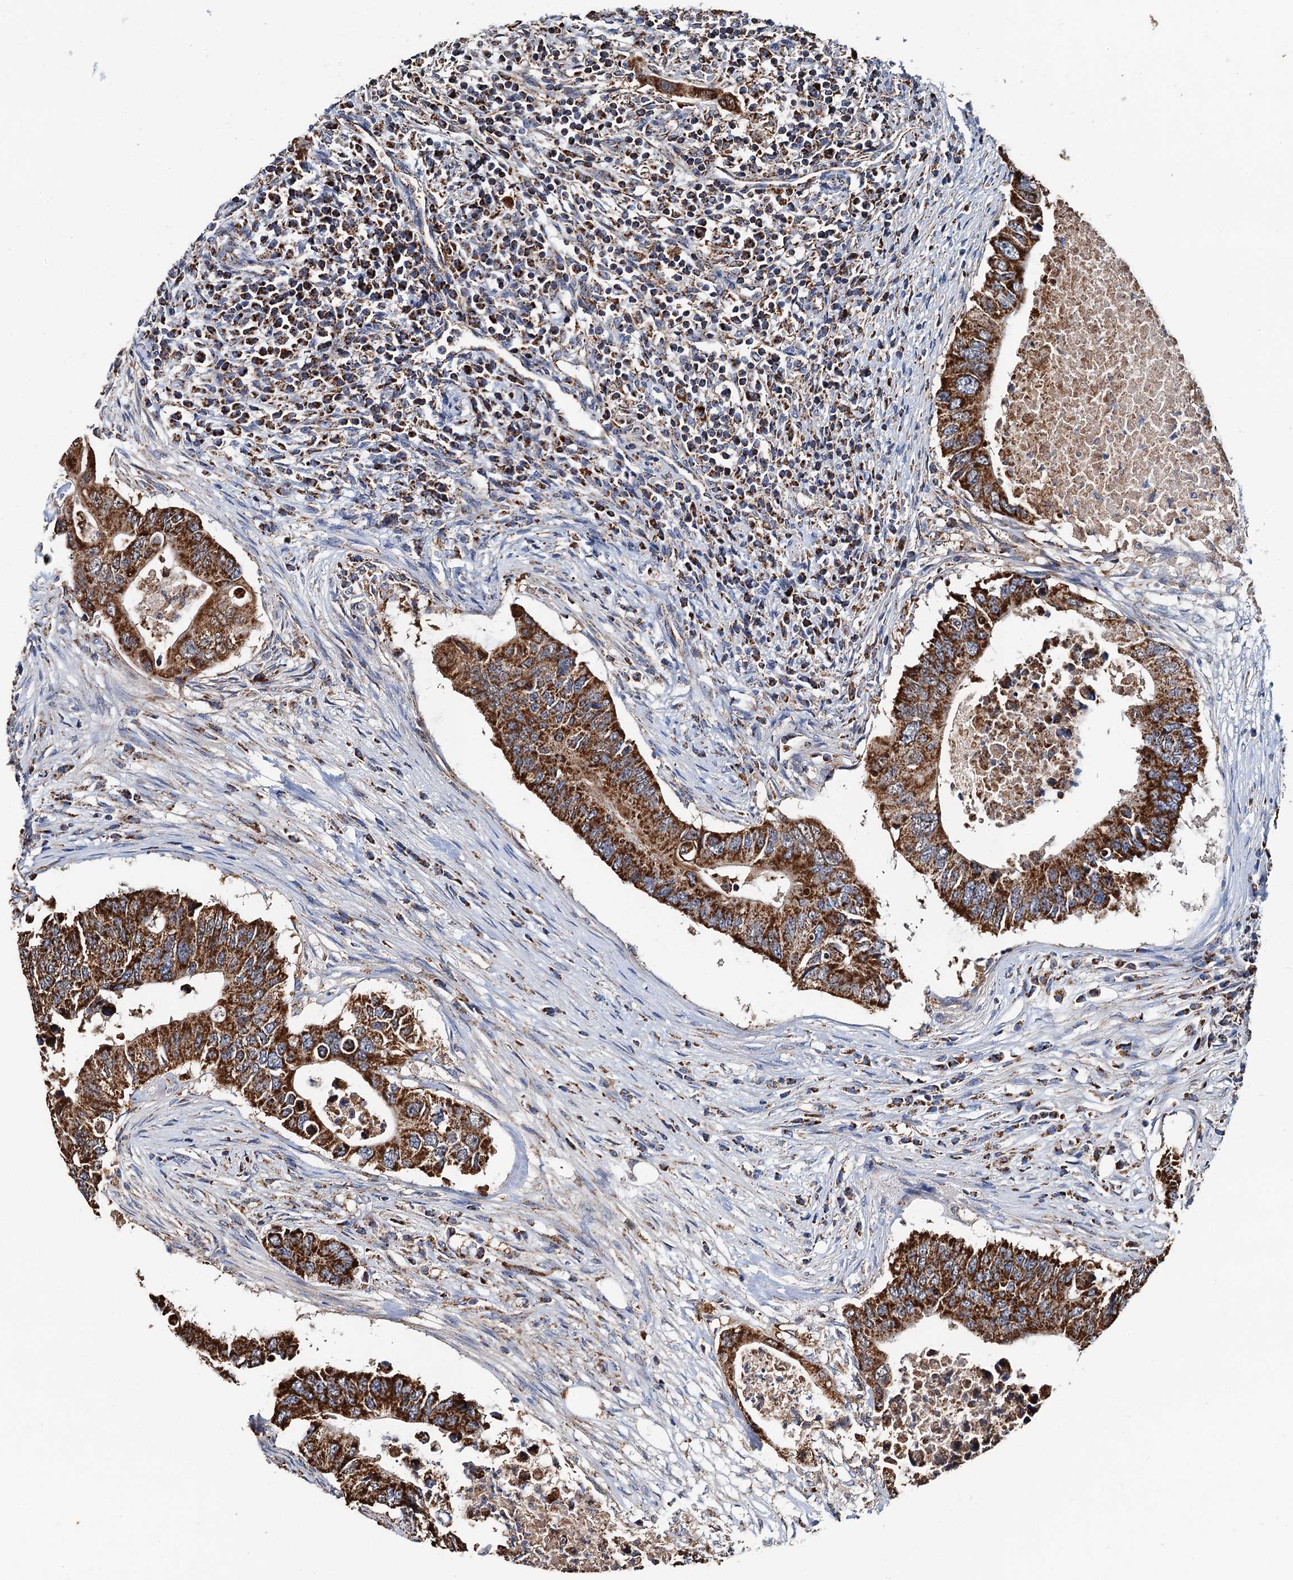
{"staining": {"intensity": "strong", "quantity": ">75%", "location": "cytoplasmic/membranous"}, "tissue": "colorectal cancer", "cell_type": "Tumor cells", "image_type": "cancer", "snomed": [{"axis": "morphology", "description": "Adenocarcinoma, NOS"}, {"axis": "topography", "description": "Colon"}], "caption": "Colorectal cancer (adenocarcinoma) tissue exhibits strong cytoplasmic/membranous expression in approximately >75% of tumor cells, visualized by immunohistochemistry.", "gene": "AAGAB", "patient": {"sex": "male", "age": 71}}